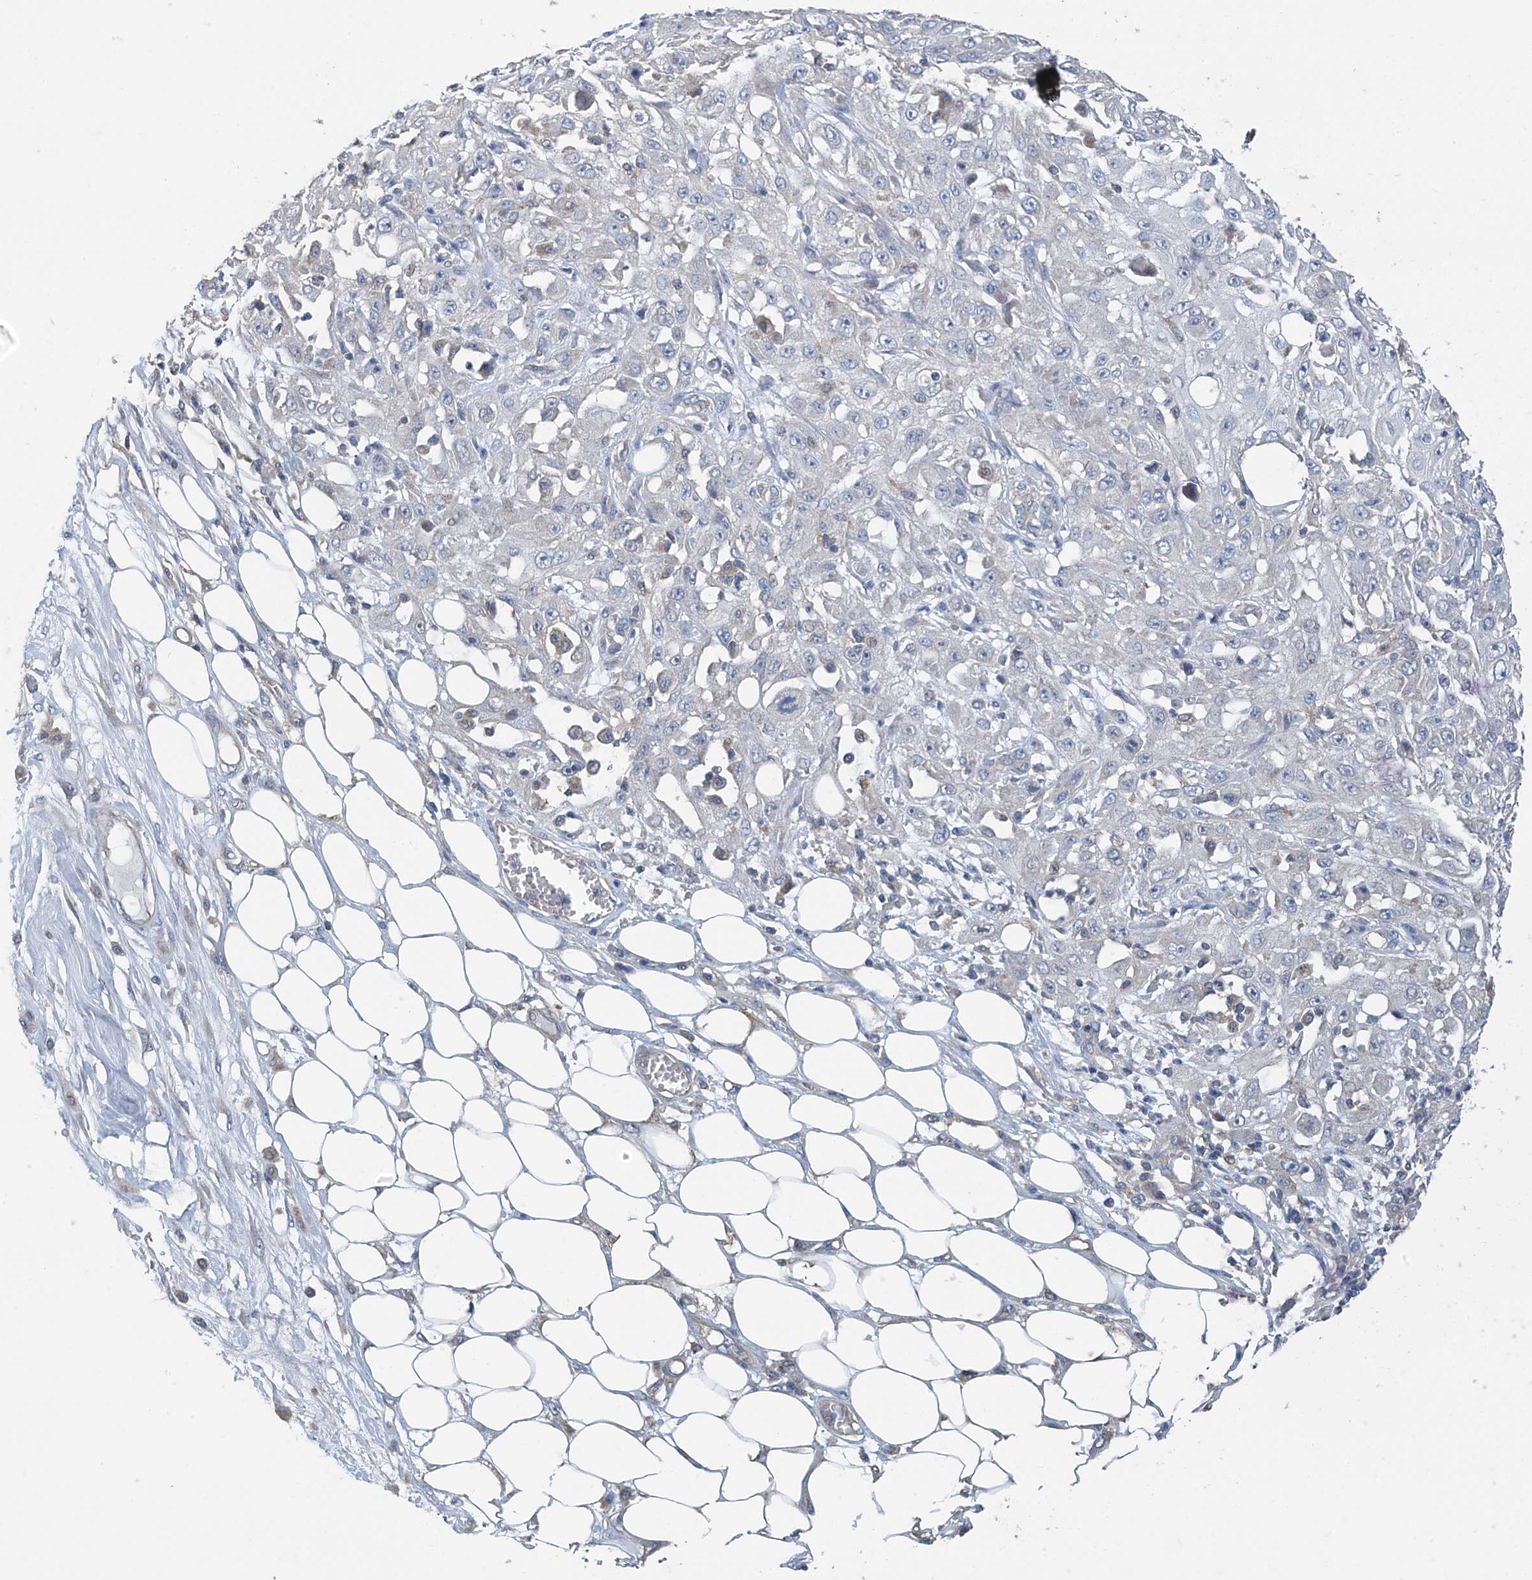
{"staining": {"intensity": "negative", "quantity": "none", "location": "none"}, "tissue": "skin cancer", "cell_type": "Tumor cells", "image_type": "cancer", "snomed": [{"axis": "morphology", "description": "Squamous cell carcinoma, NOS"}, {"axis": "morphology", "description": "Squamous cell carcinoma, metastatic, NOS"}, {"axis": "topography", "description": "Skin"}, {"axis": "topography", "description": "Lymph node"}], "caption": "Tumor cells are negative for protein expression in human skin metastatic squamous cell carcinoma.", "gene": "SYN3", "patient": {"sex": "male", "age": 75}}